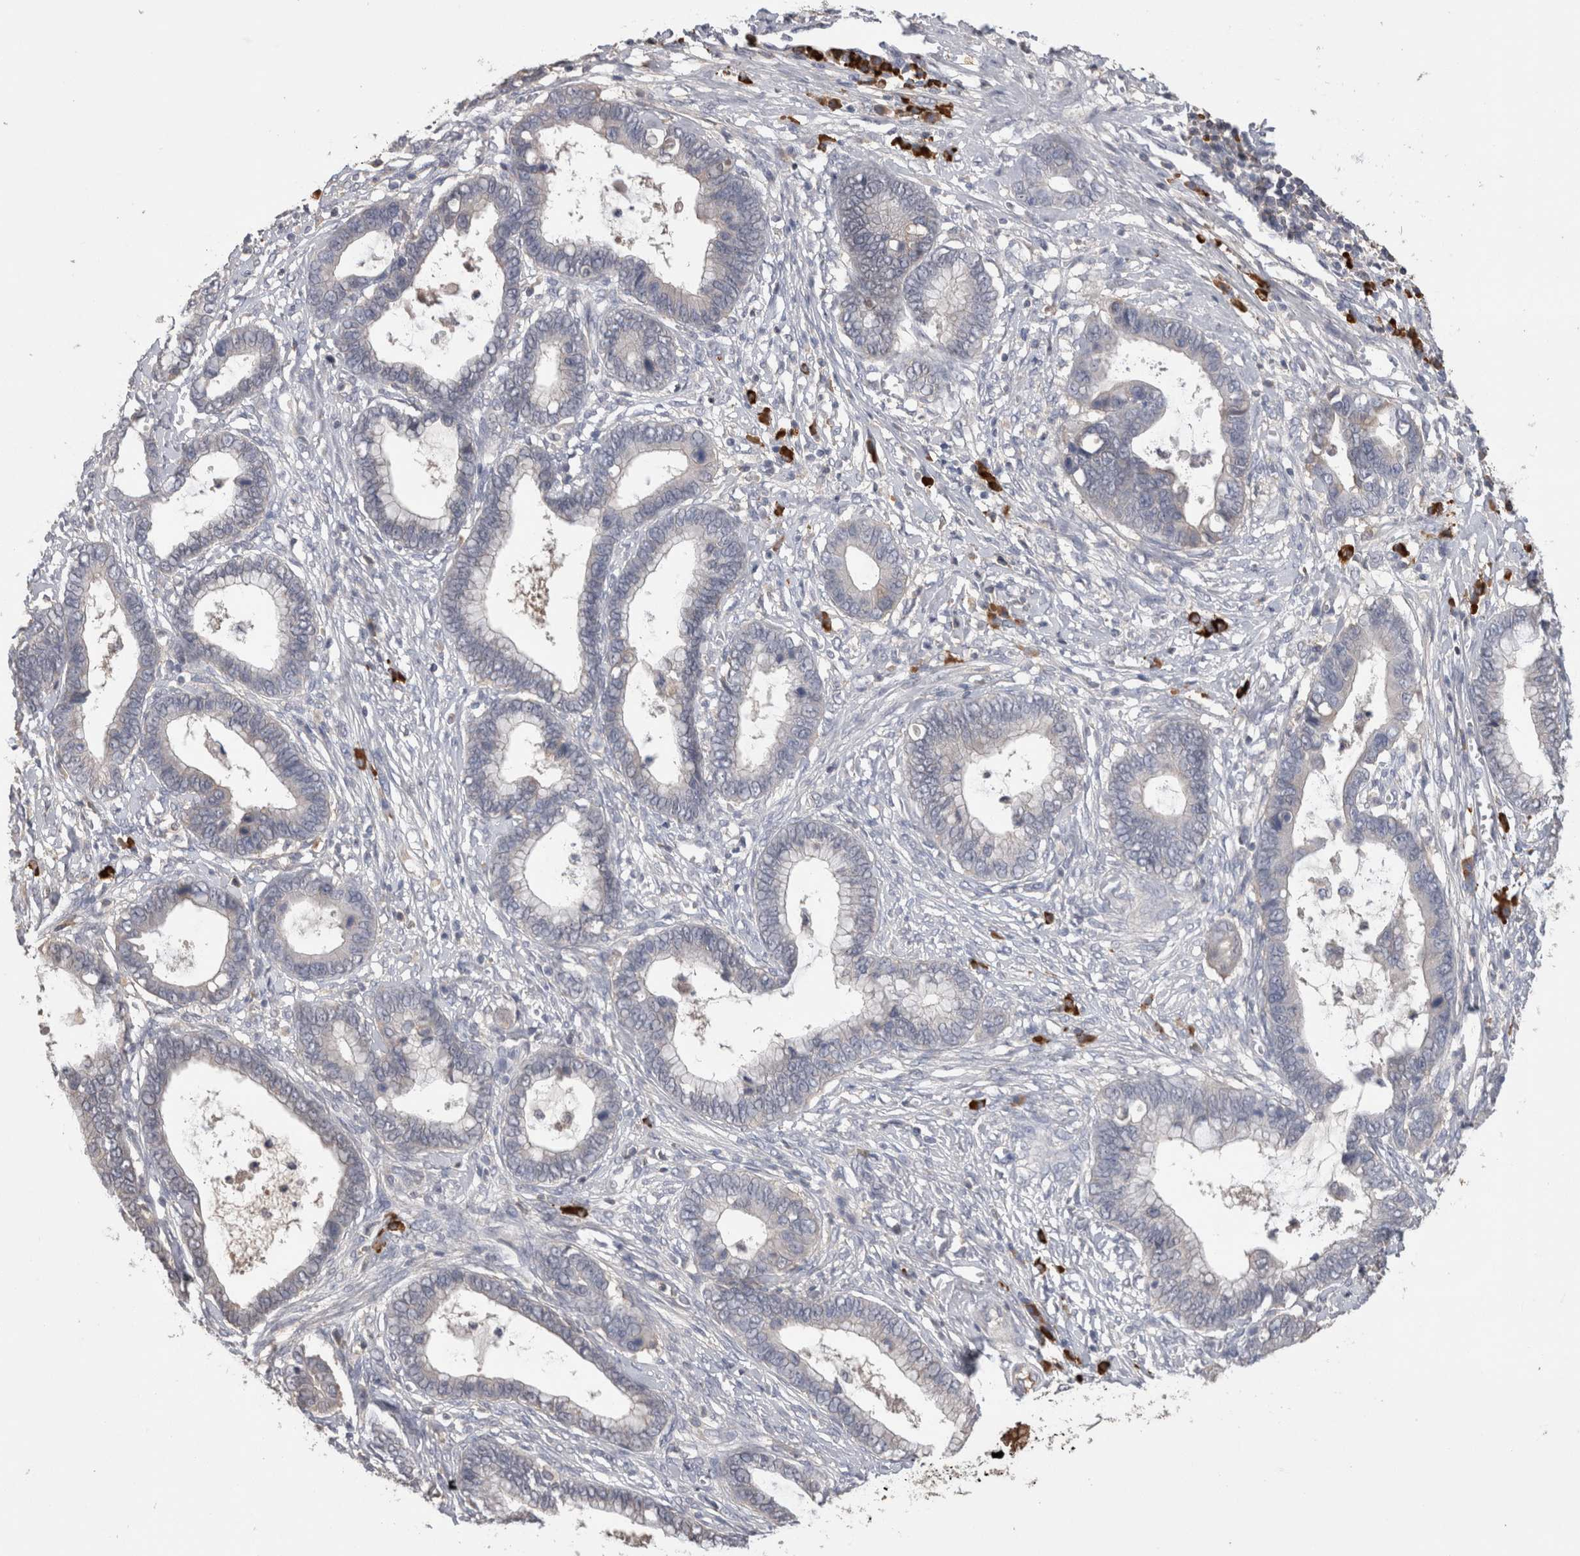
{"staining": {"intensity": "negative", "quantity": "none", "location": "none"}, "tissue": "cervical cancer", "cell_type": "Tumor cells", "image_type": "cancer", "snomed": [{"axis": "morphology", "description": "Adenocarcinoma, NOS"}, {"axis": "topography", "description": "Cervix"}], "caption": "Image shows no significant protein expression in tumor cells of adenocarcinoma (cervical).", "gene": "PPP3CC", "patient": {"sex": "female", "age": 44}}